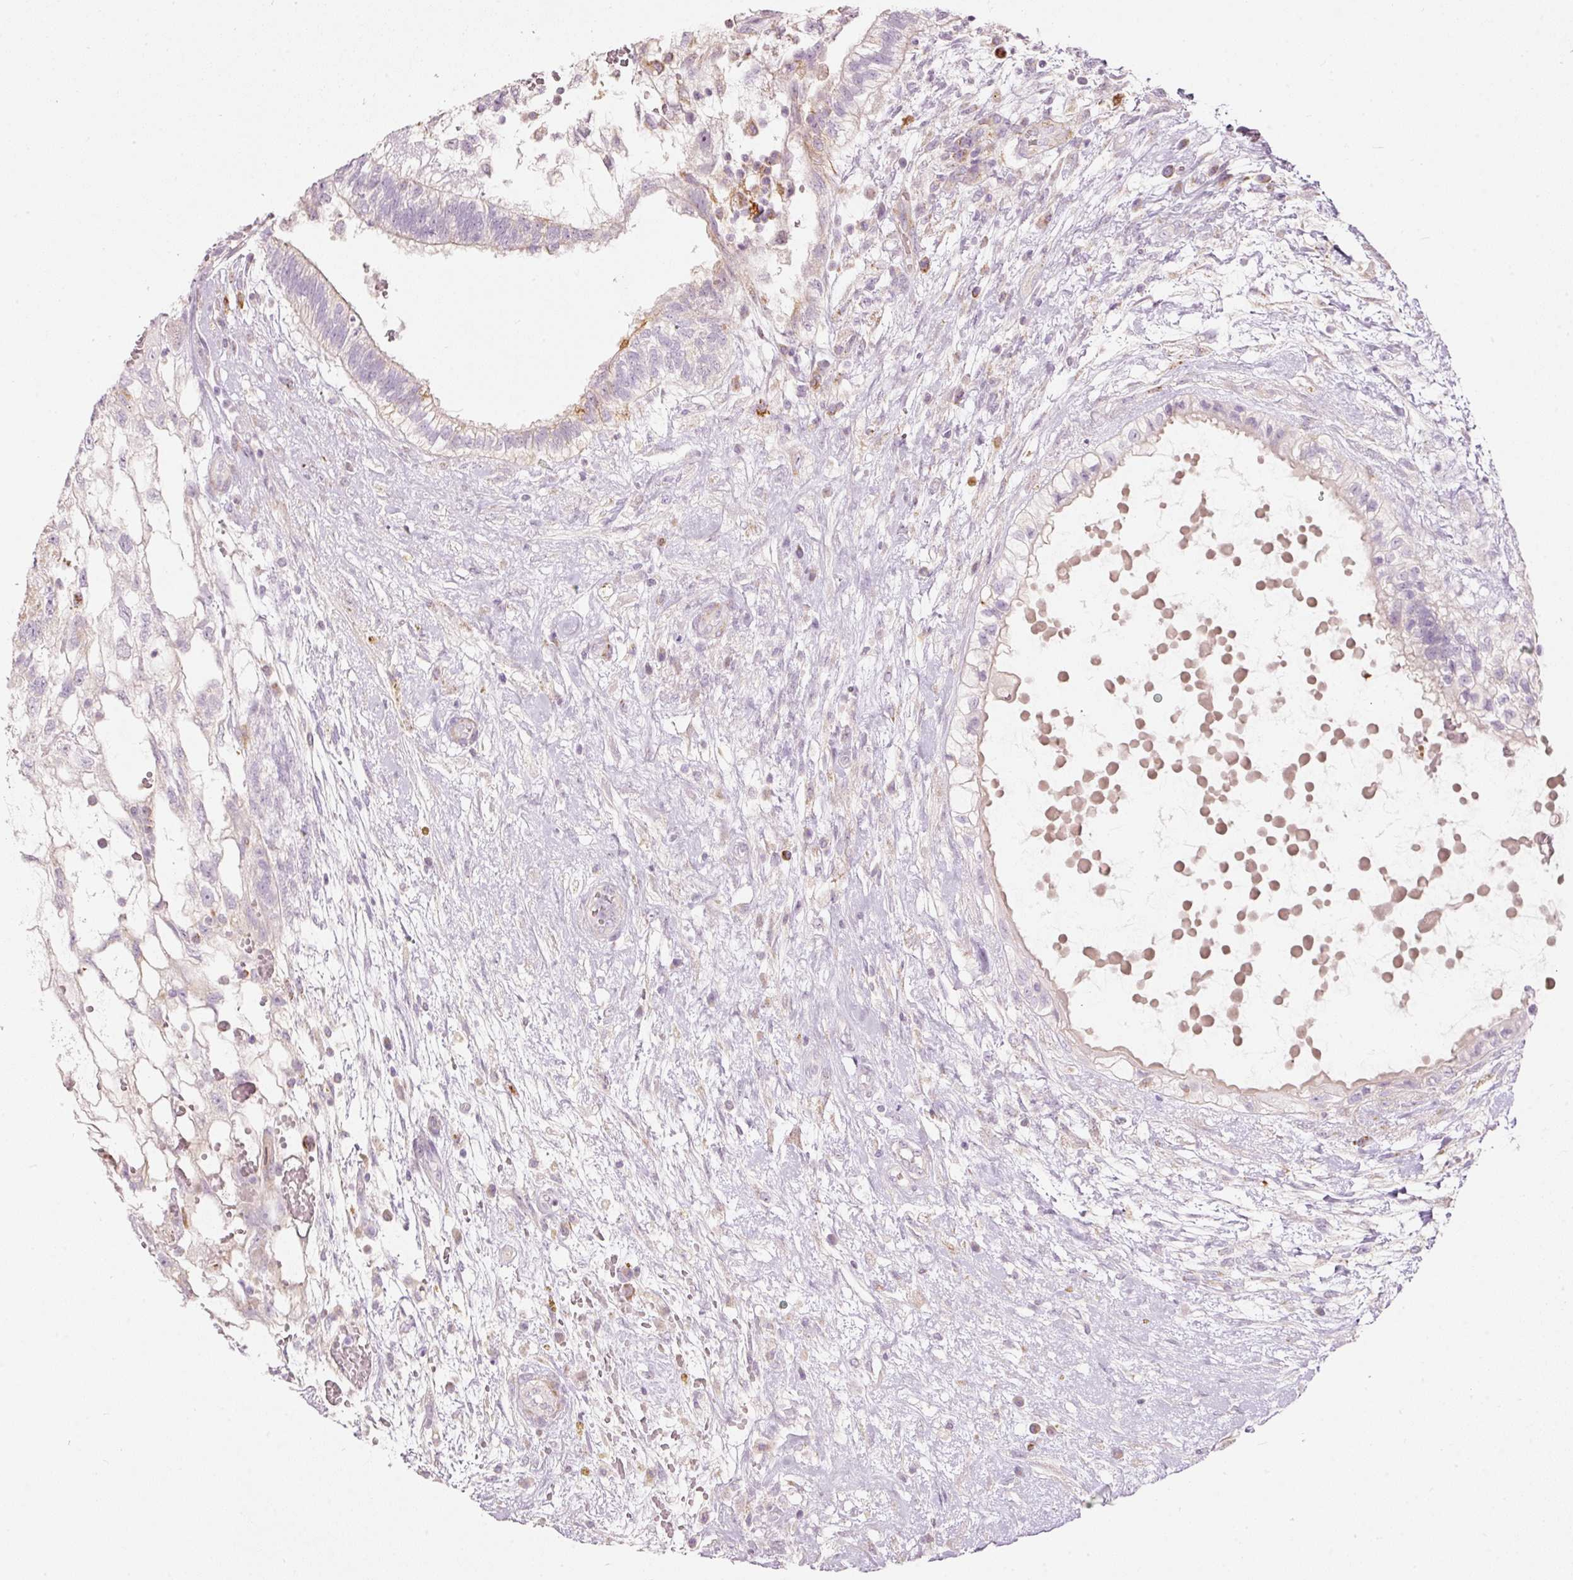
{"staining": {"intensity": "negative", "quantity": "none", "location": "none"}, "tissue": "testis cancer", "cell_type": "Tumor cells", "image_type": "cancer", "snomed": [{"axis": "morphology", "description": "Normal tissue, NOS"}, {"axis": "morphology", "description": "Carcinoma, Embryonal, NOS"}, {"axis": "topography", "description": "Testis"}], "caption": "A histopathology image of human testis cancer (embryonal carcinoma) is negative for staining in tumor cells.", "gene": "MTHFD2", "patient": {"sex": "male", "age": 32}}